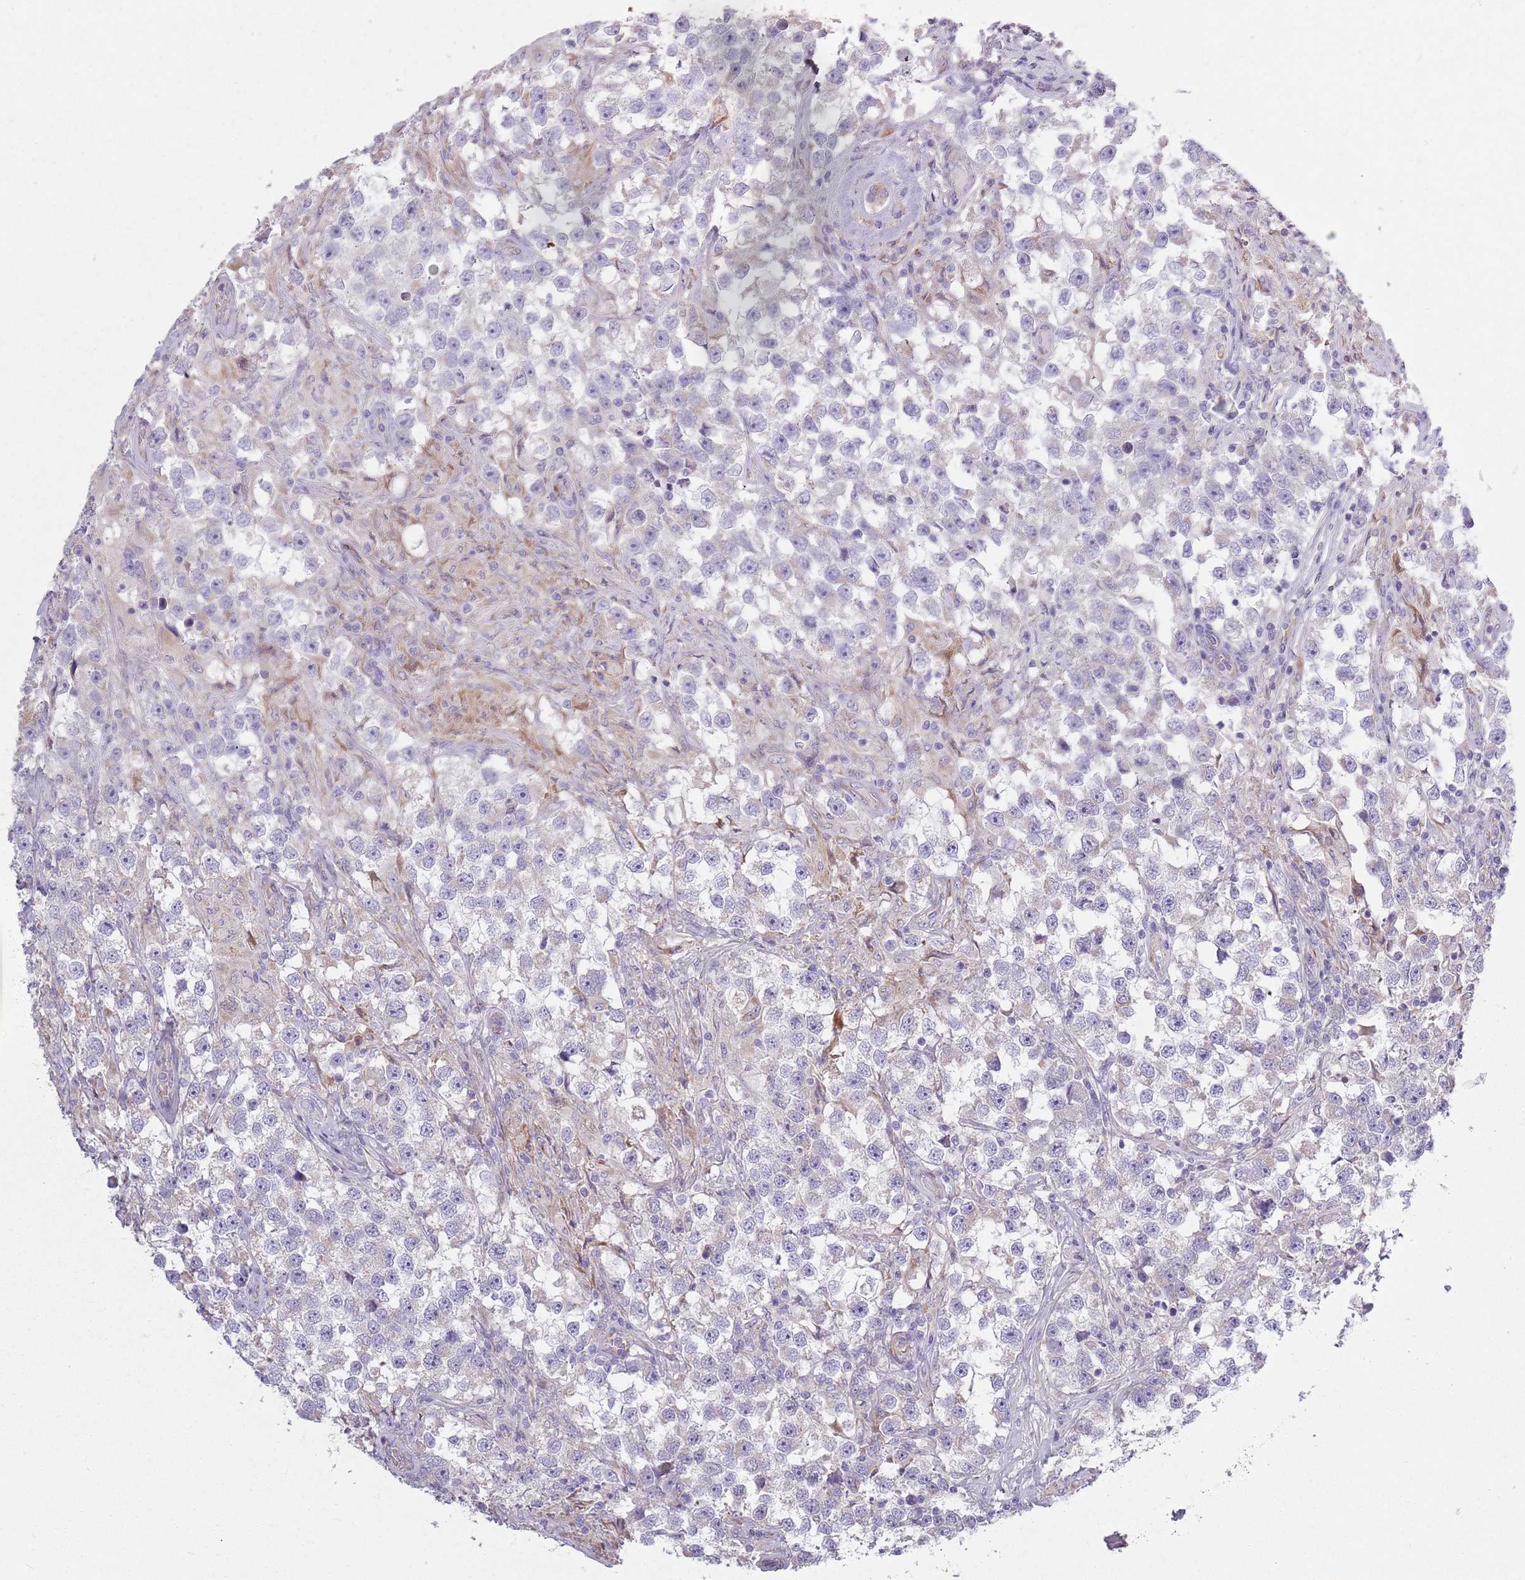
{"staining": {"intensity": "negative", "quantity": "none", "location": "none"}, "tissue": "testis cancer", "cell_type": "Tumor cells", "image_type": "cancer", "snomed": [{"axis": "morphology", "description": "Seminoma, NOS"}, {"axis": "topography", "description": "Testis"}], "caption": "Immunohistochemistry photomicrograph of human testis cancer (seminoma) stained for a protein (brown), which shows no positivity in tumor cells.", "gene": "COQ5", "patient": {"sex": "male", "age": 46}}